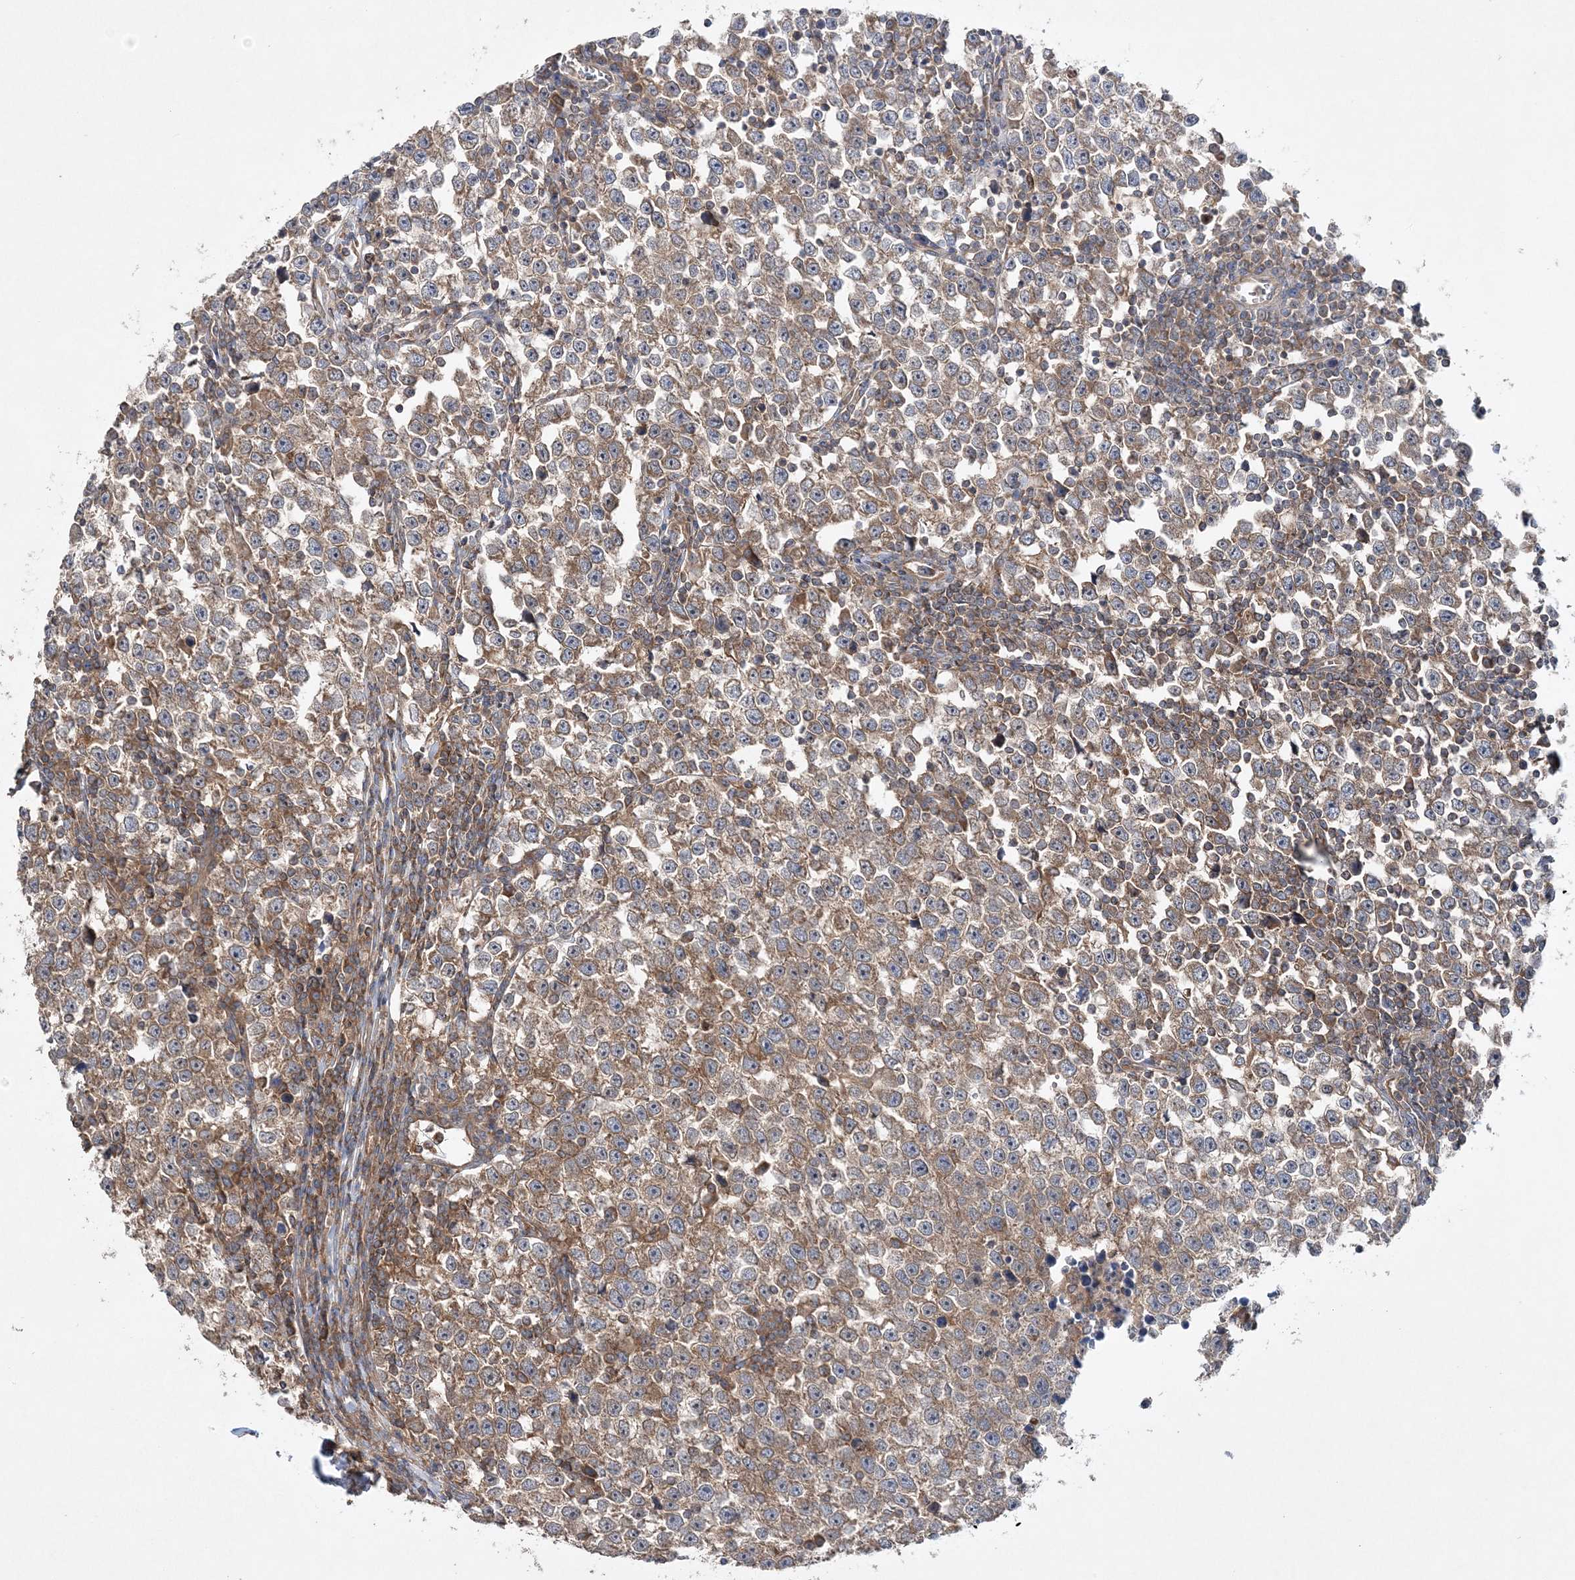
{"staining": {"intensity": "moderate", "quantity": "25%-75%", "location": "cytoplasmic/membranous"}, "tissue": "testis cancer", "cell_type": "Tumor cells", "image_type": "cancer", "snomed": [{"axis": "morphology", "description": "Normal tissue, NOS"}, {"axis": "morphology", "description": "Seminoma, NOS"}, {"axis": "topography", "description": "Testis"}], "caption": "Protein expression analysis of seminoma (testis) reveals moderate cytoplasmic/membranous positivity in approximately 25%-75% of tumor cells.", "gene": "ACAP2", "patient": {"sex": "male", "age": 43}}